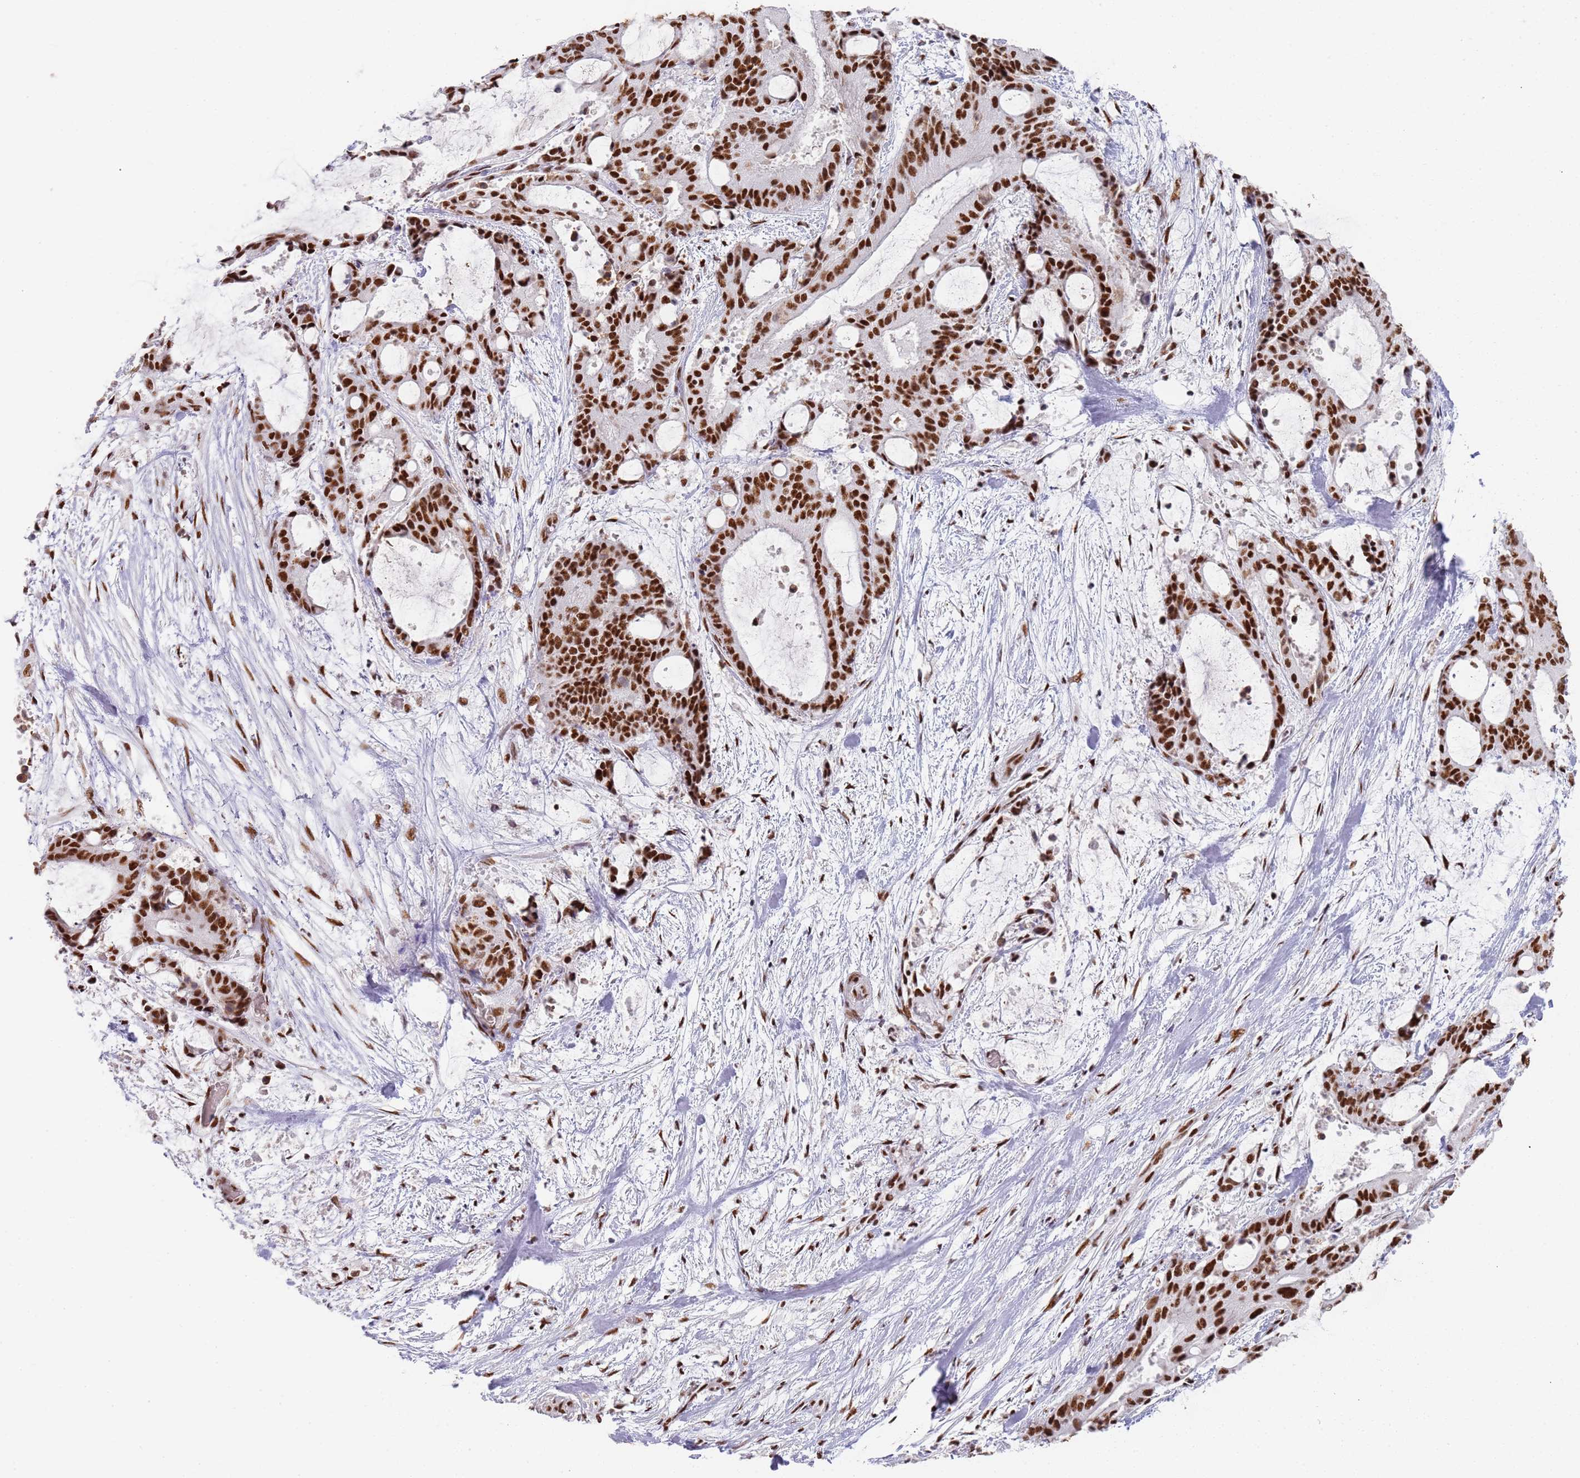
{"staining": {"intensity": "strong", "quantity": ">75%", "location": "nuclear"}, "tissue": "liver cancer", "cell_type": "Tumor cells", "image_type": "cancer", "snomed": [{"axis": "morphology", "description": "Normal tissue, NOS"}, {"axis": "morphology", "description": "Cholangiocarcinoma"}, {"axis": "topography", "description": "Liver"}, {"axis": "topography", "description": "Peripheral nerve tissue"}], "caption": "Protein staining of liver cancer tissue shows strong nuclear expression in approximately >75% of tumor cells. (DAB IHC with brightfield microscopy, high magnification).", "gene": "AKAP8L", "patient": {"sex": "female", "age": 73}}